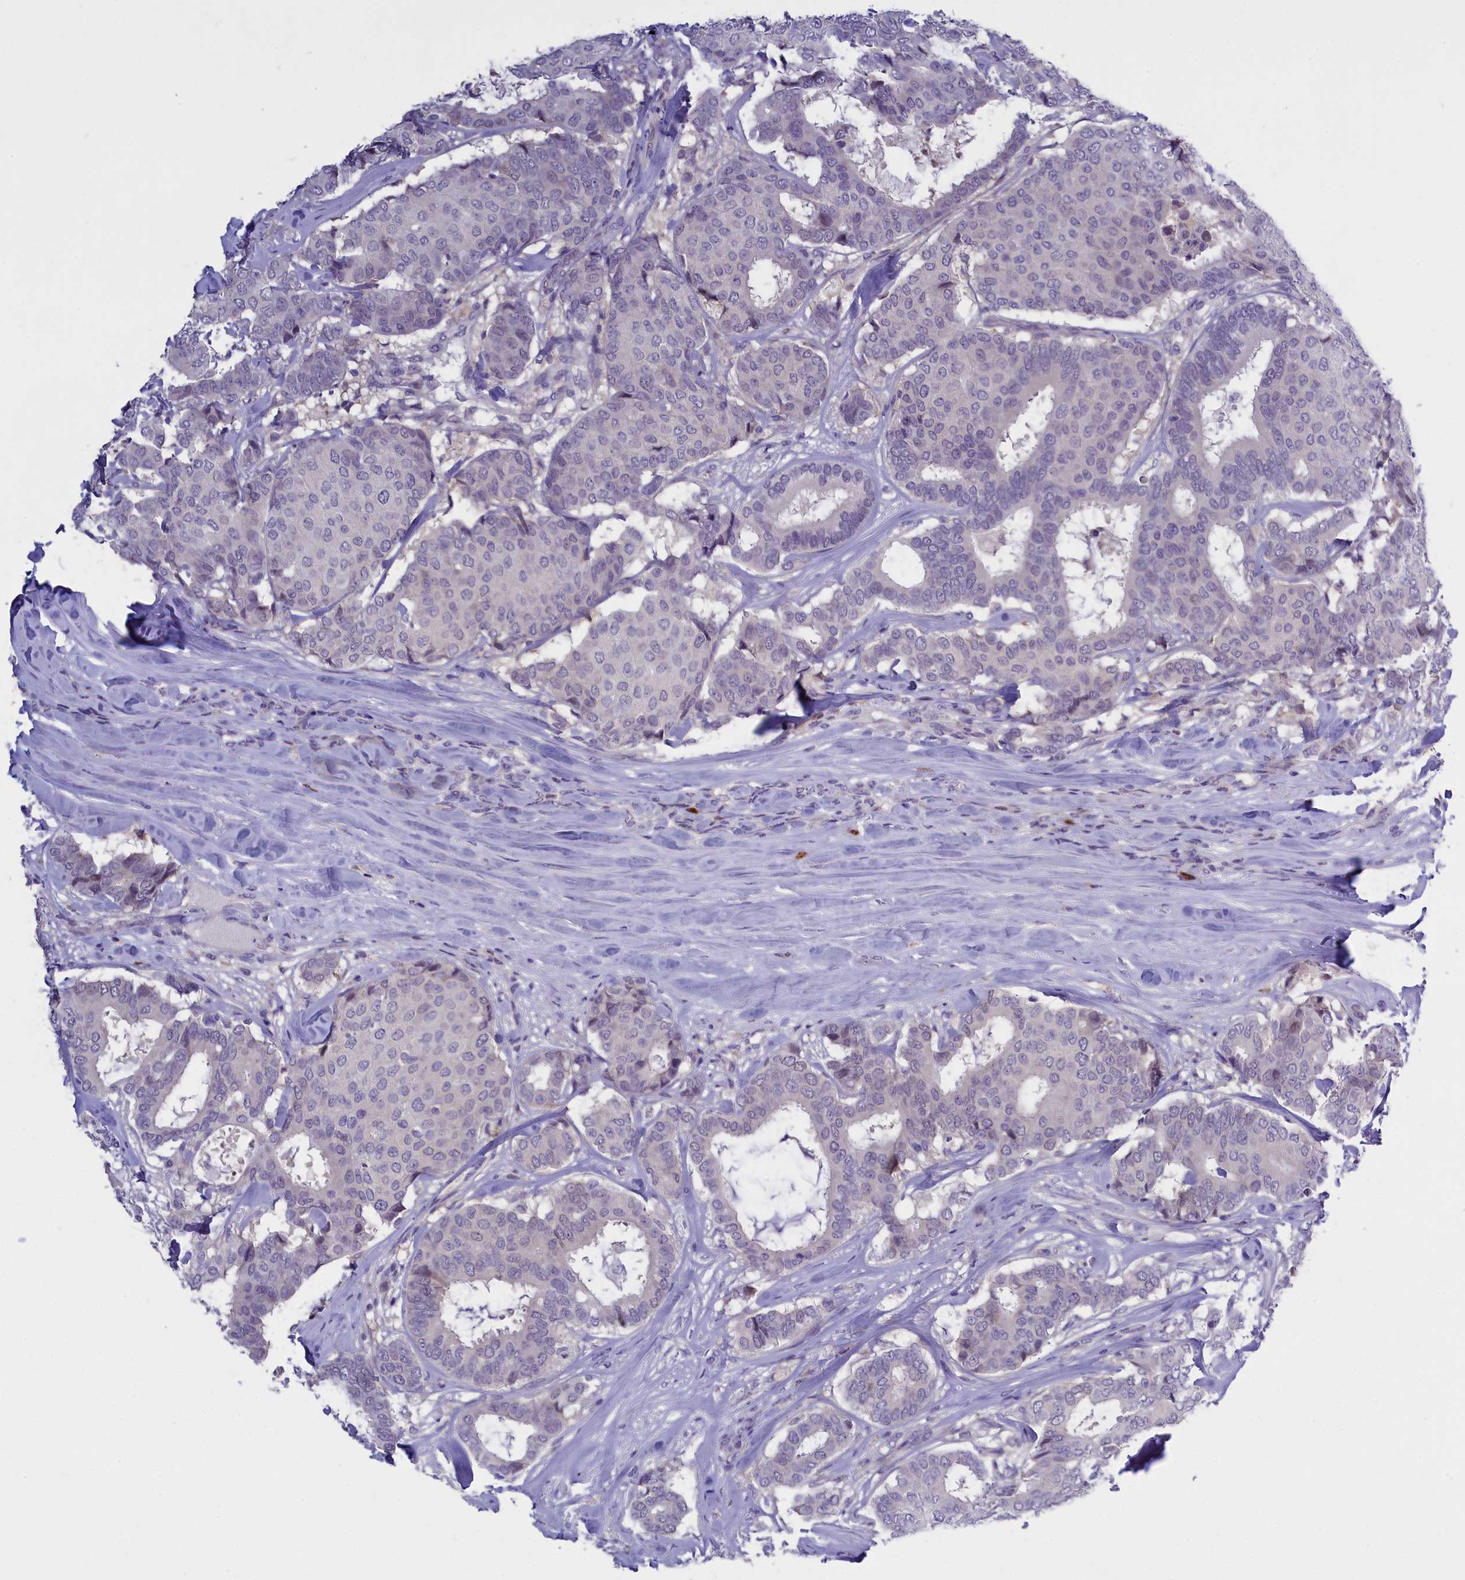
{"staining": {"intensity": "negative", "quantity": "none", "location": "none"}, "tissue": "breast cancer", "cell_type": "Tumor cells", "image_type": "cancer", "snomed": [{"axis": "morphology", "description": "Duct carcinoma"}, {"axis": "topography", "description": "Breast"}], "caption": "DAB immunohistochemical staining of breast infiltrating ductal carcinoma demonstrates no significant expression in tumor cells. Brightfield microscopy of IHC stained with DAB (brown) and hematoxylin (blue), captured at high magnification.", "gene": "ENPP6", "patient": {"sex": "female", "age": 75}}